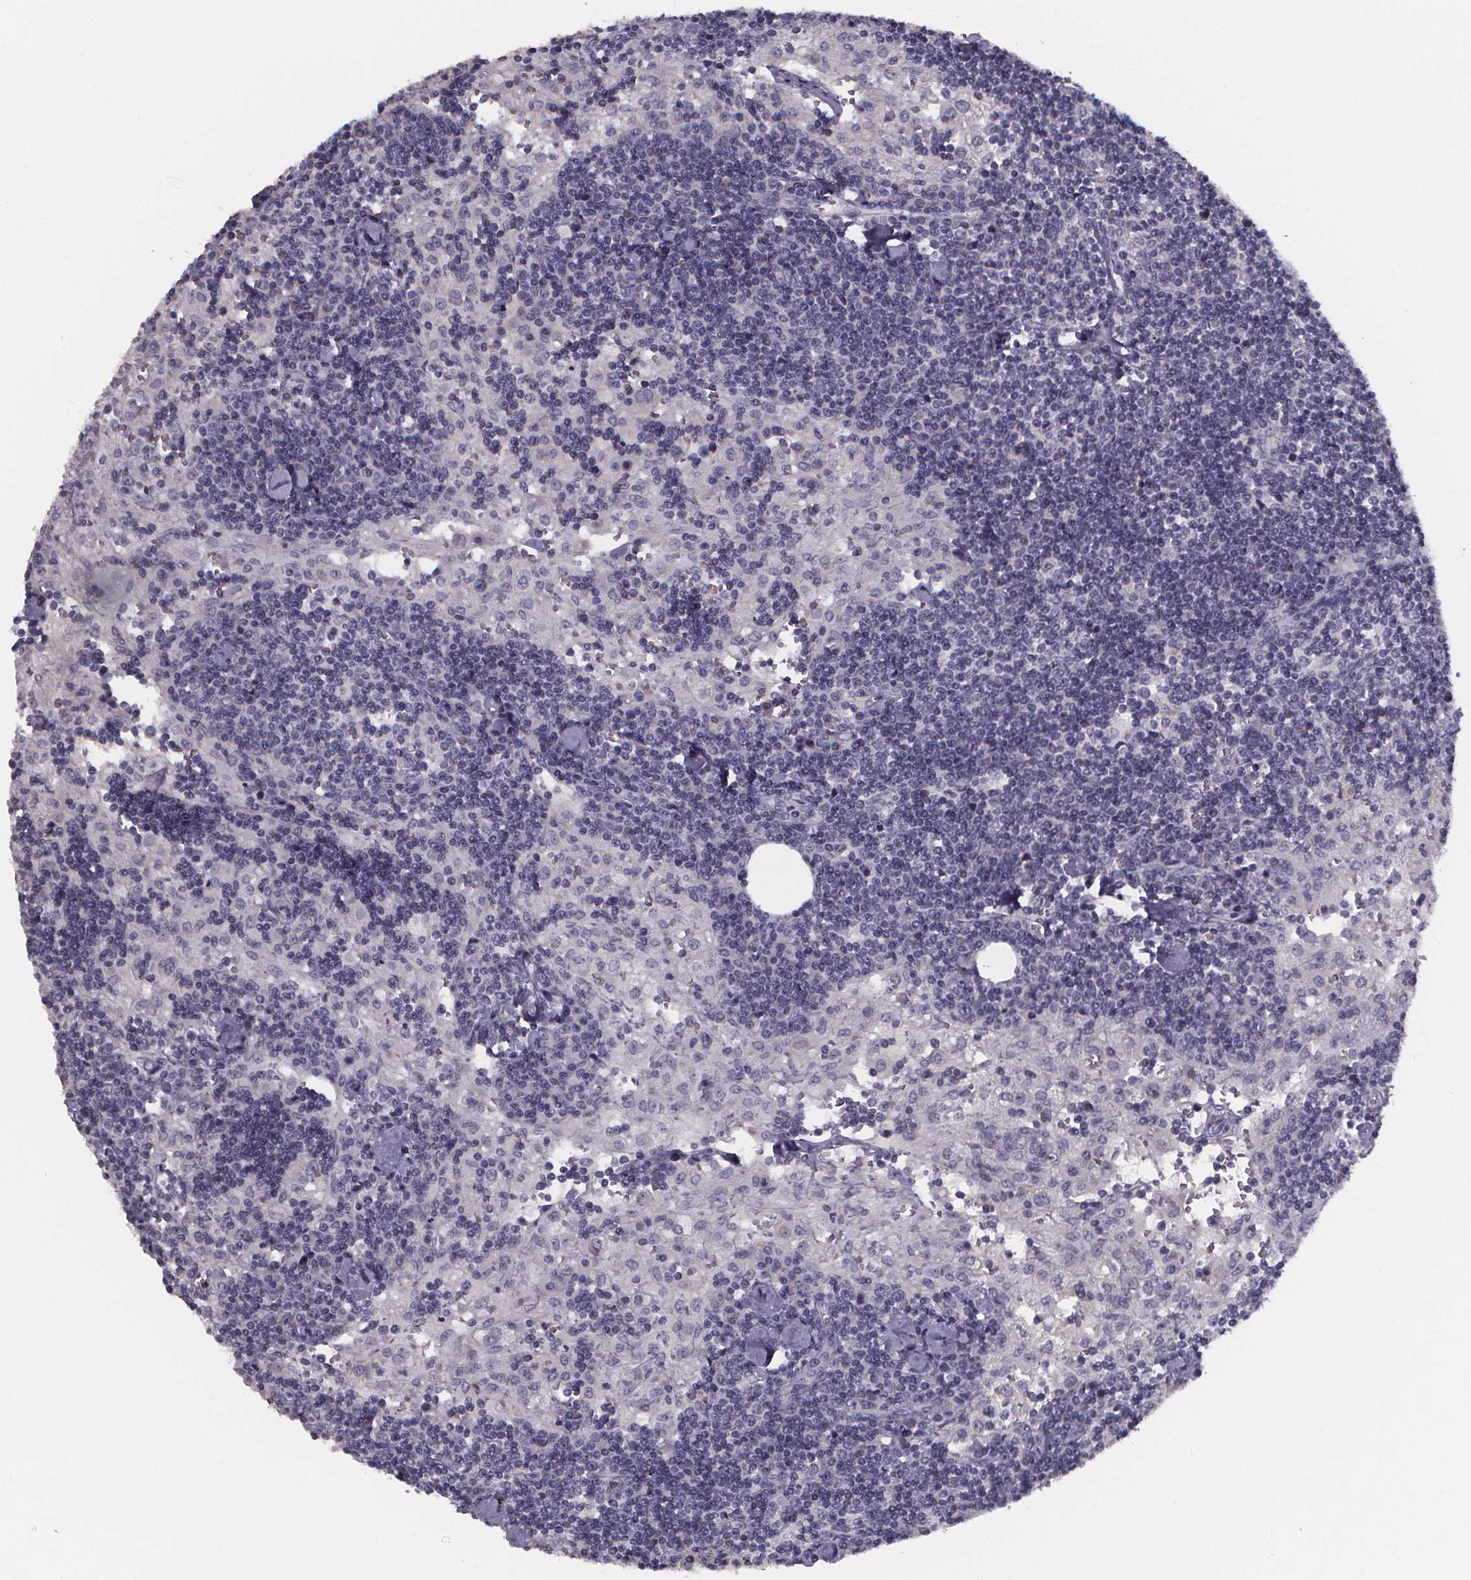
{"staining": {"intensity": "negative", "quantity": "none", "location": "none"}, "tissue": "lymph node", "cell_type": "Germinal center cells", "image_type": "normal", "snomed": [{"axis": "morphology", "description": "Normal tissue, NOS"}, {"axis": "topography", "description": "Lymph node"}], "caption": "Immunohistochemistry photomicrograph of normal lymph node: lymph node stained with DAB exhibits no significant protein expression in germinal center cells. (Brightfield microscopy of DAB immunohistochemistry at high magnification).", "gene": "AGT", "patient": {"sex": "male", "age": 55}}